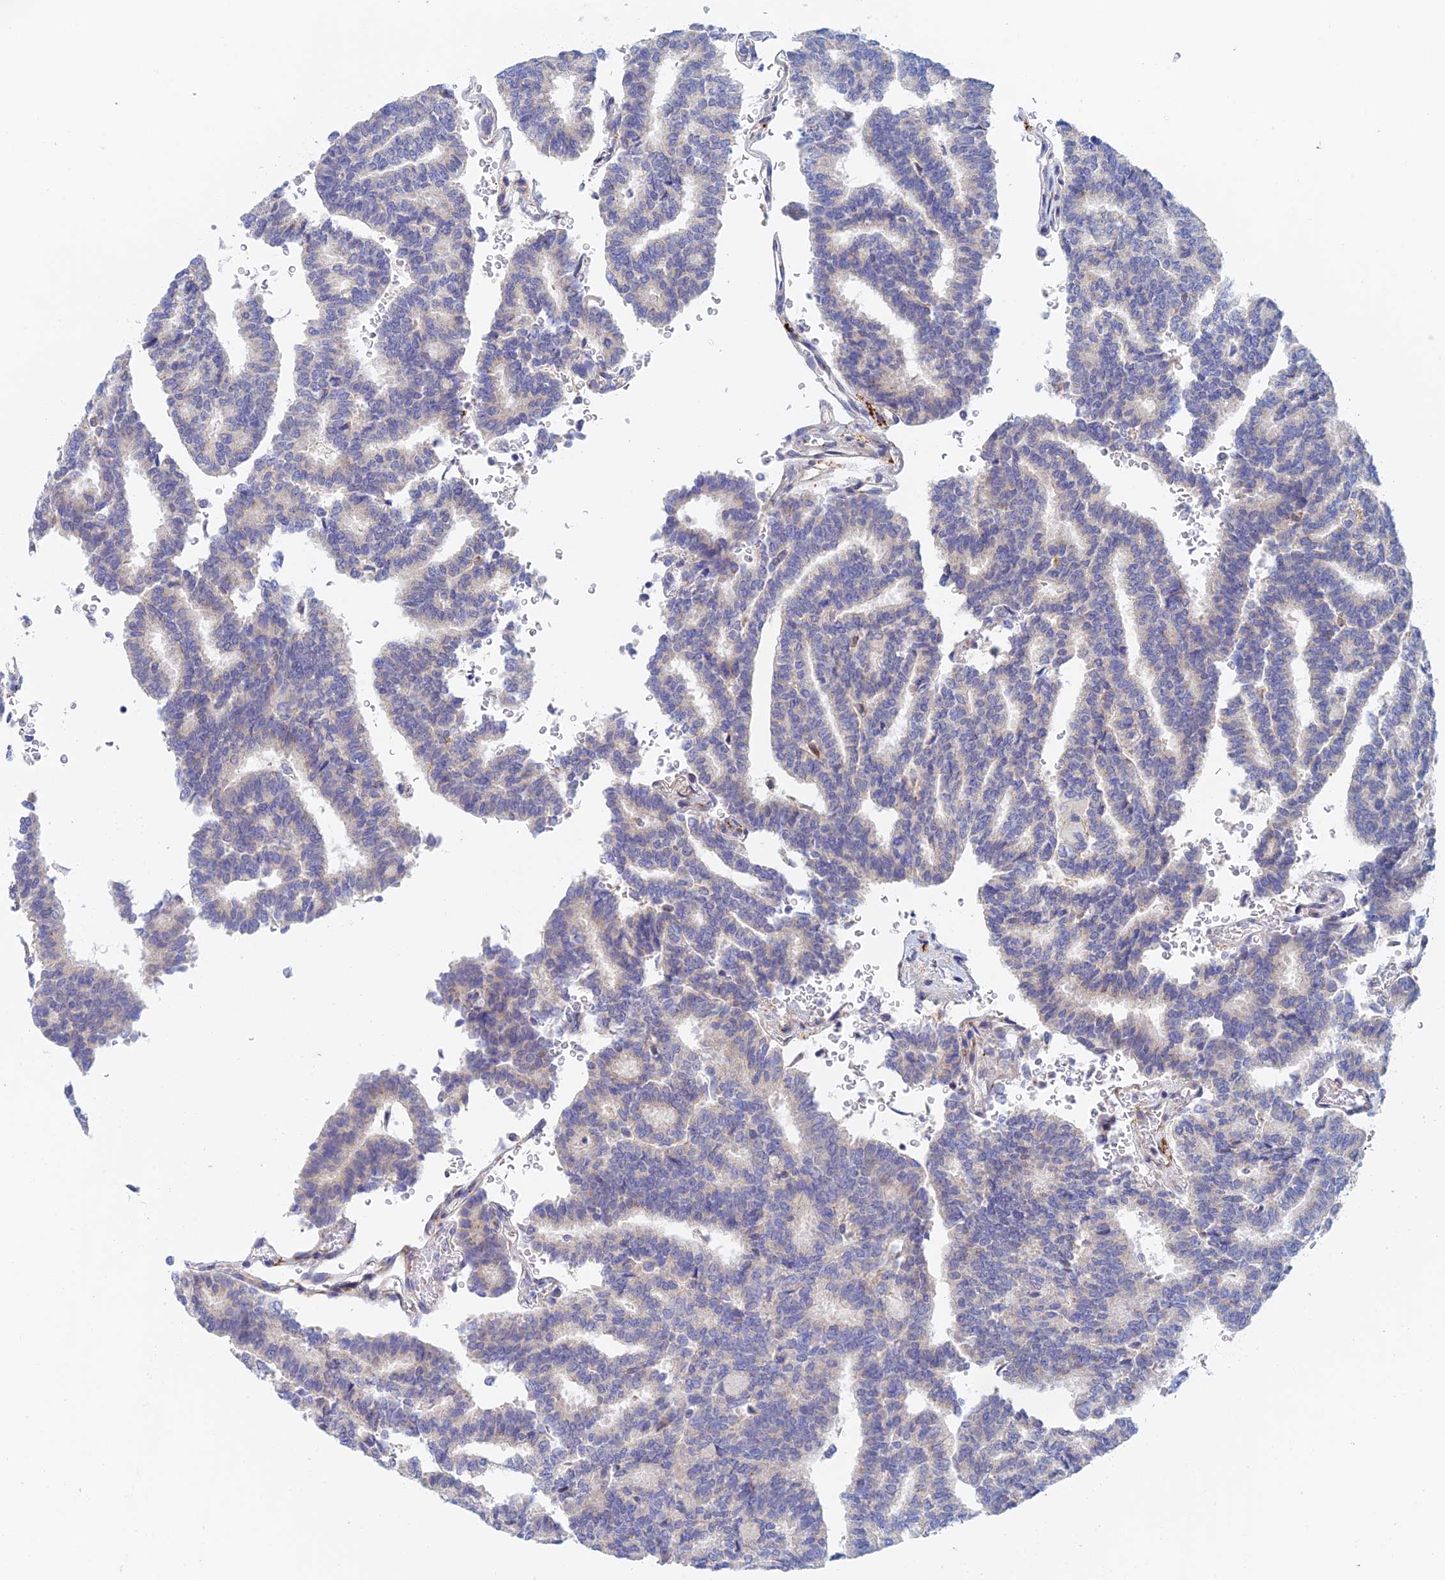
{"staining": {"intensity": "negative", "quantity": "none", "location": "none"}, "tissue": "thyroid cancer", "cell_type": "Tumor cells", "image_type": "cancer", "snomed": [{"axis": "morphology", "description": "Papillary adenocarcinoma, NOS"}, {"axis": "topography", "description": "Thyroid gland"}], "caption": "Tumor cells show no significant protein expression in thyroid cancer.", "gene": "SLC24A3", "patient": {"sex": "female", "age": 35}}